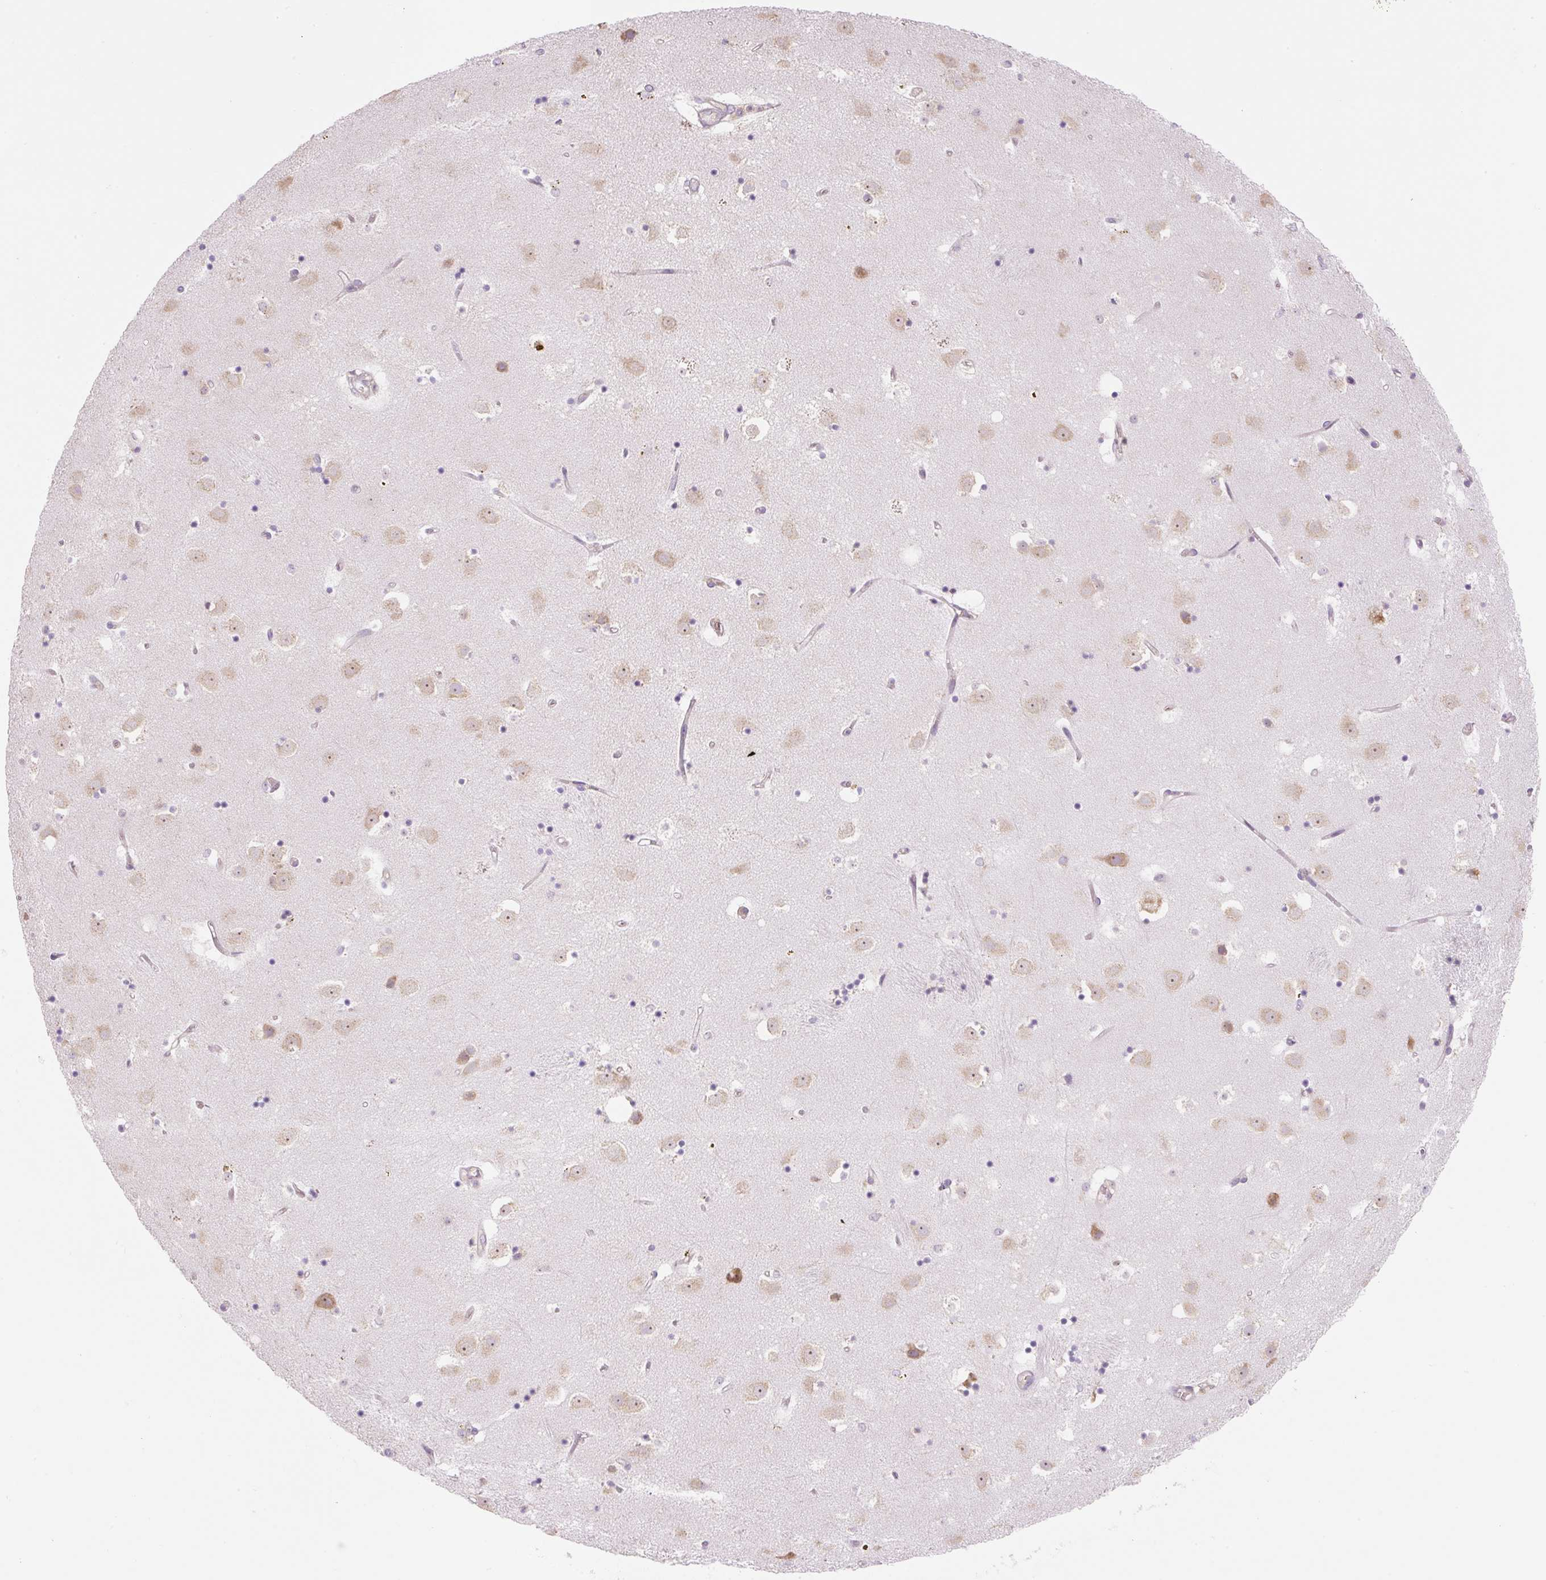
{"staining": {"intensity": "negative", "quantity": "none", "location": "none"}, "tissue": "caudate", "cell_type": "Glial cells", "image_type": "normal", "snomed": [{"axis": "morphology", "description": "Normal tissue, NOS"}, {"axis": "topography", "description": "Lateral ventricle wall"}], "caption": "An immunohistochemistry (IHC) micrograph of benign caudate is shown. There is no staining in glial cells of caudate.", "gene": "RPL18A", "patient": {"sex": "male", "age": 58}}